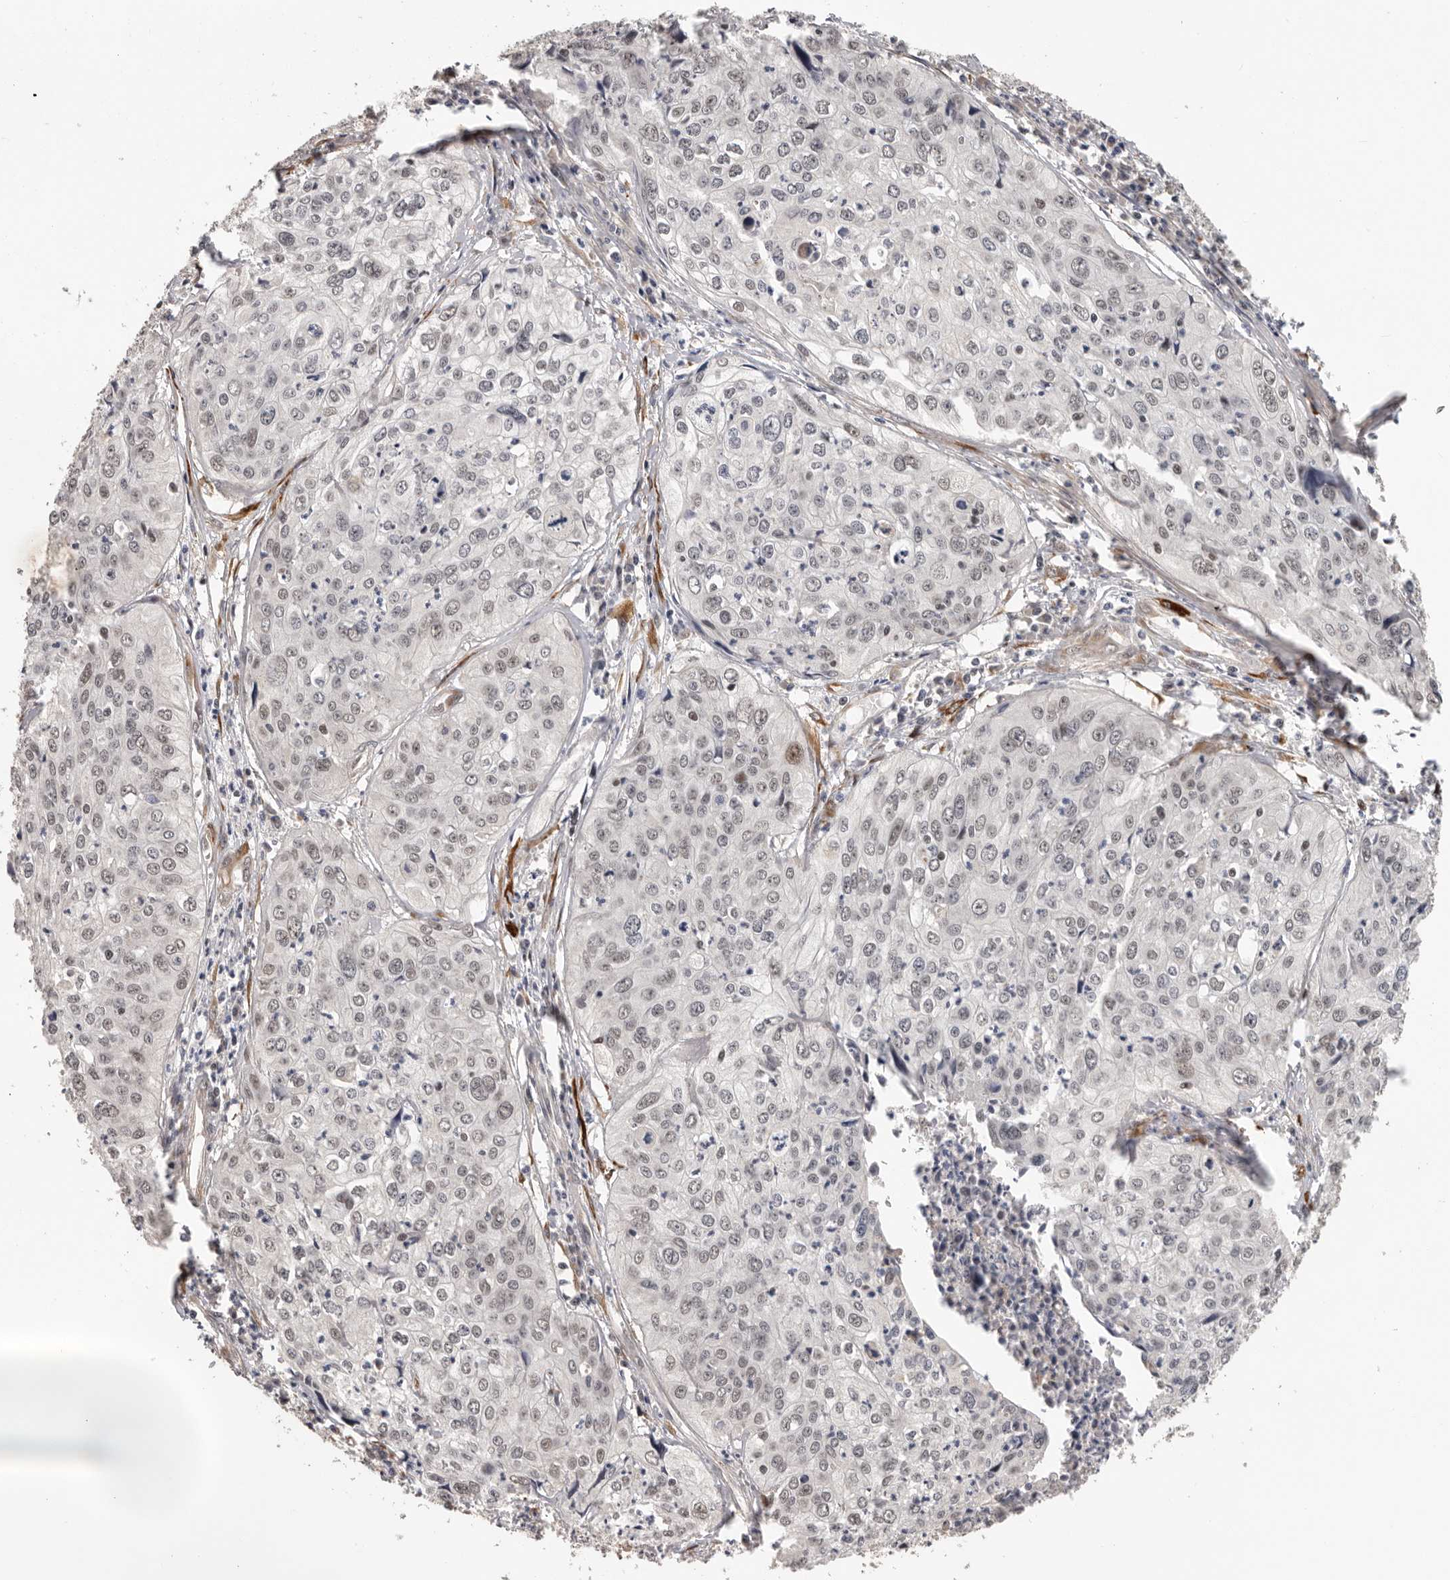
{"staining": {"intensity": "weak", "quantity": "<25%", "location": "nuclear"}, "tissue": "cervical cancer", "cell_type": "Tumor cells", "image_type": "cancer", "snomed": [{"axis": "morphology", "description": "Squamous cell carcinoma, NOS"}, {"axis": "topography", "description": "Cervix"}], "caption": "A histopathology image of cervical squamous cell carcinoma stained for a protein shows no brown staining in tumor cells.", "gene": "HENMT1", "patient": {"sex": "female", "age": 31}}